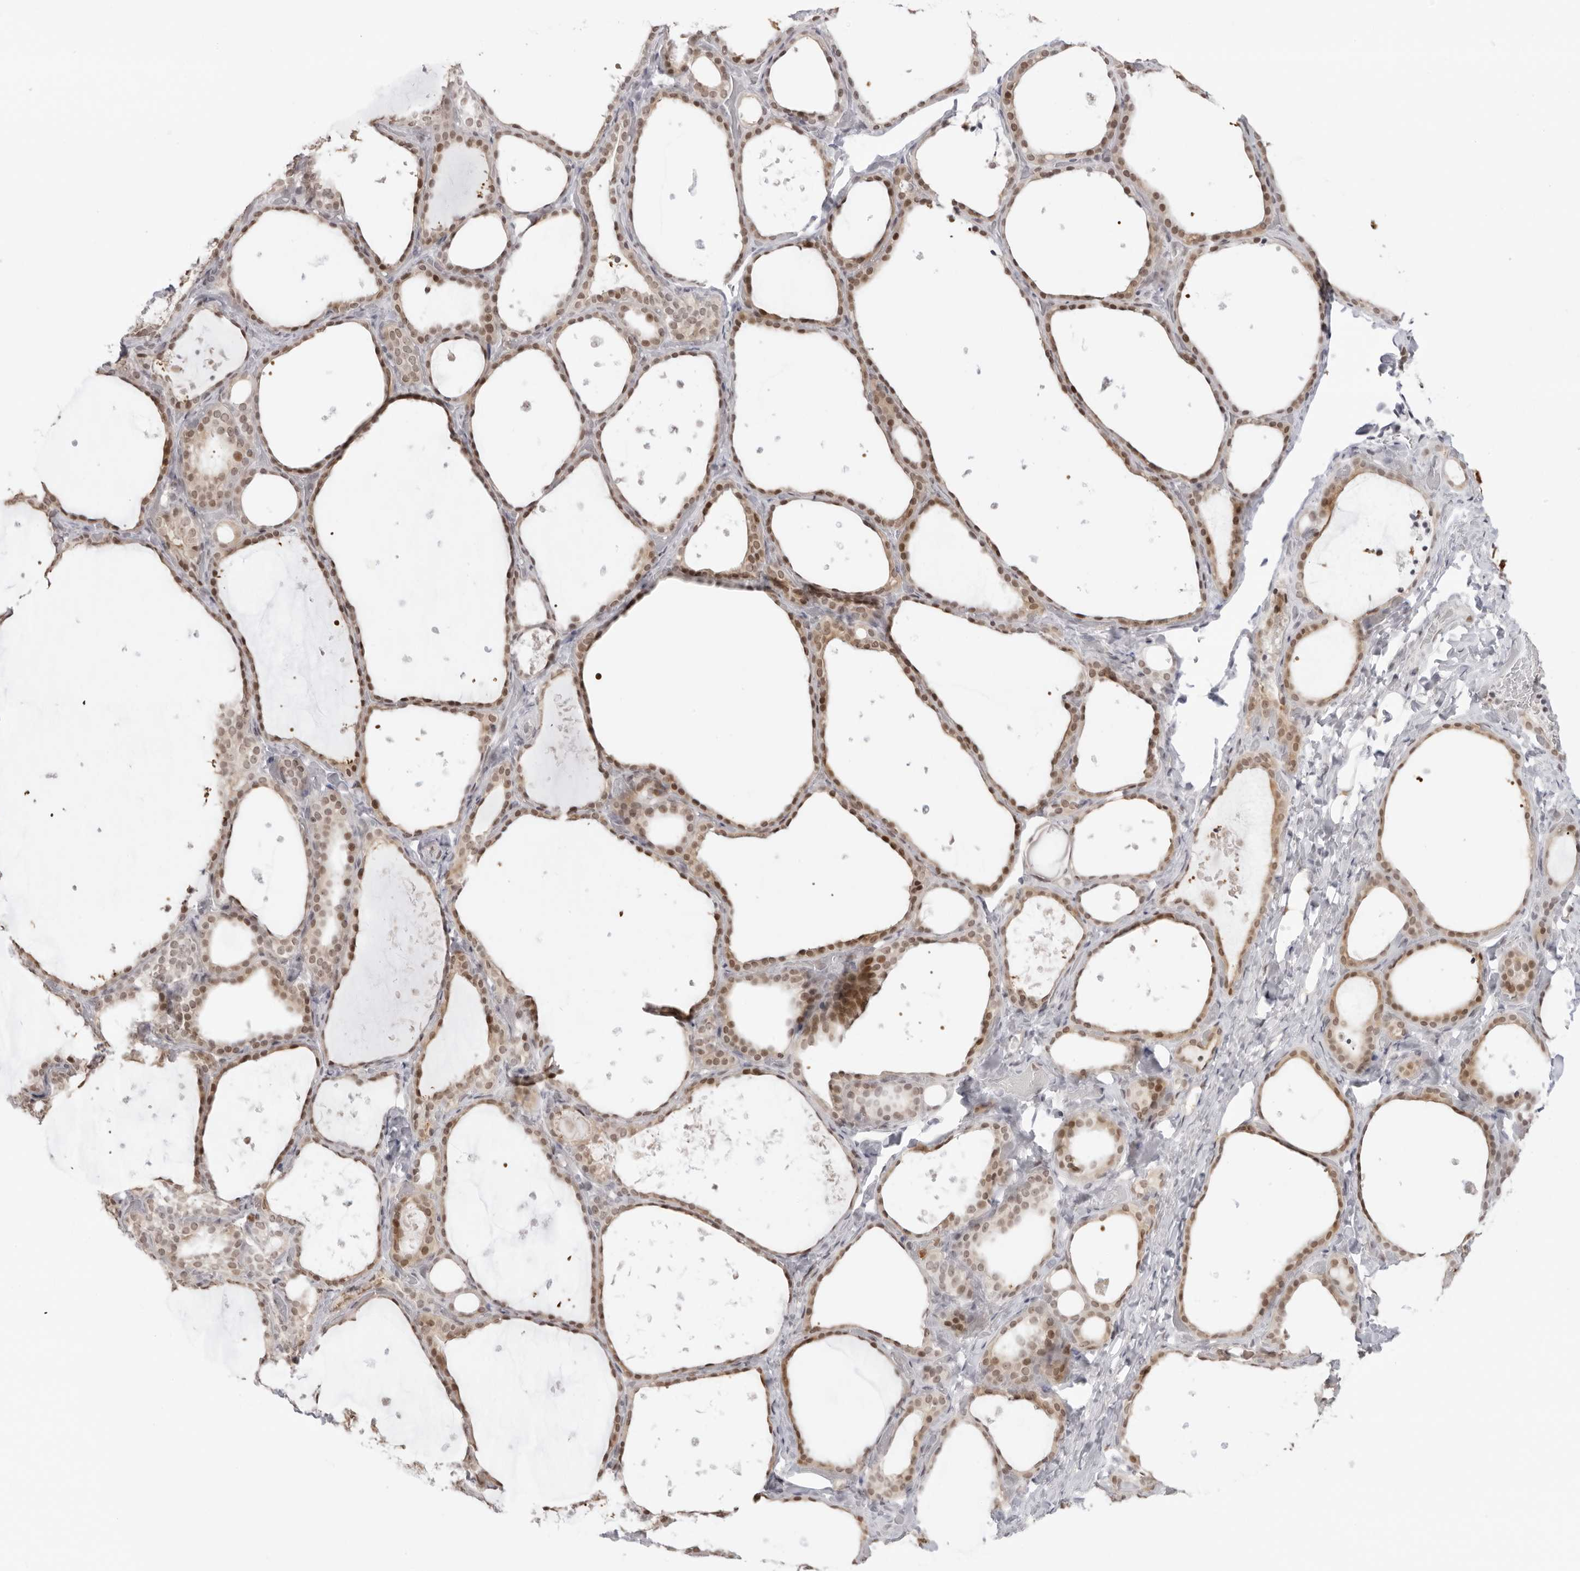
{"staining": {"intensity": "moderate", "quantity": ">75%", "location": "cytoplasmic/membranous,nuclear"}, "tissue": "thyroid gland", "cell_type": "Glandular cells", "image_type": "normal", "snomed": [{"axis": "morphology", "description": "Normal tissue, NOS"}, {"axis": "topography", "description": "Thyroid gland"}], "caption": "Thyroid gland stained with DAB (3,3'-diaminobenzidine) immunohistochemistry shows medium levels of moderate cytoplasmic/membranous,nuclear expression in approximately >75% of glandular cells. The staining was performed using DAB to visualize the protein expression in brown, while the nuclei were stained in blue with hematoxylin (Magnification: 20x).", "gene": "RNF146", "patient": {"sex": "female", "age": 44}}